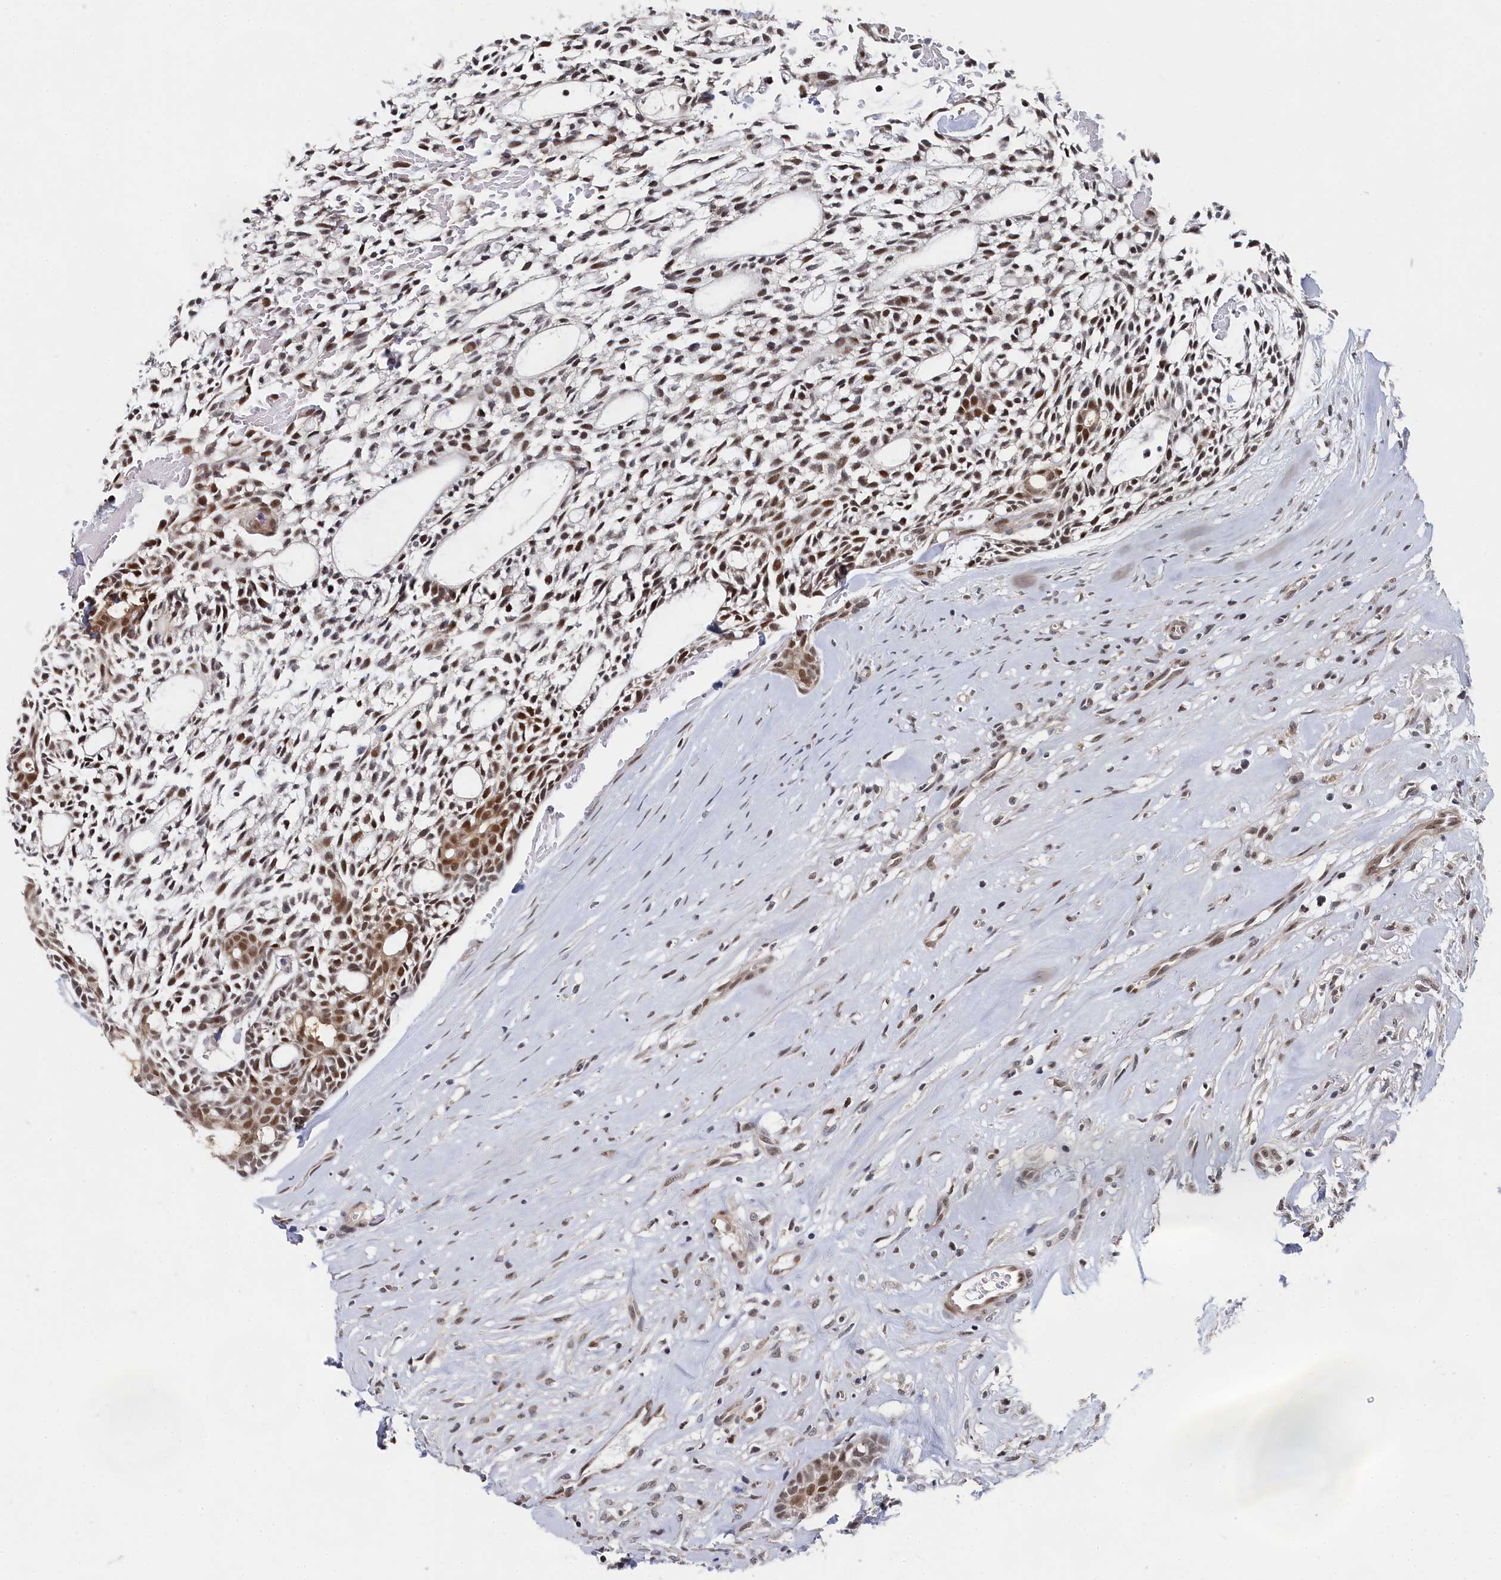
{"staining": {"intensity": "moderate", "quantity": "<25%", "location": "cytoplasmic/membranous,nuclear"}, "tissue": "head and neck cancer", "cell_type": "Tumor cells", "image_type": "cancer", "snomed": [{"axis": "morphology", "description": "Adenocarcinoma, NOS"}, {"axis": "topography", "description": "Subcutis"}, {"axis": "topography", "description": "Head-Neck"}], "caption": "IHC histopathology image of head and neck adenocarcinoma stained for a protein (brown), which exhibits low levels of moderate cytoplasmic/membranous and nuclear staining in approximately <25% of tumor cells.", "gene": "BUB3", "patient": {"sex": "female", "age": 73}}